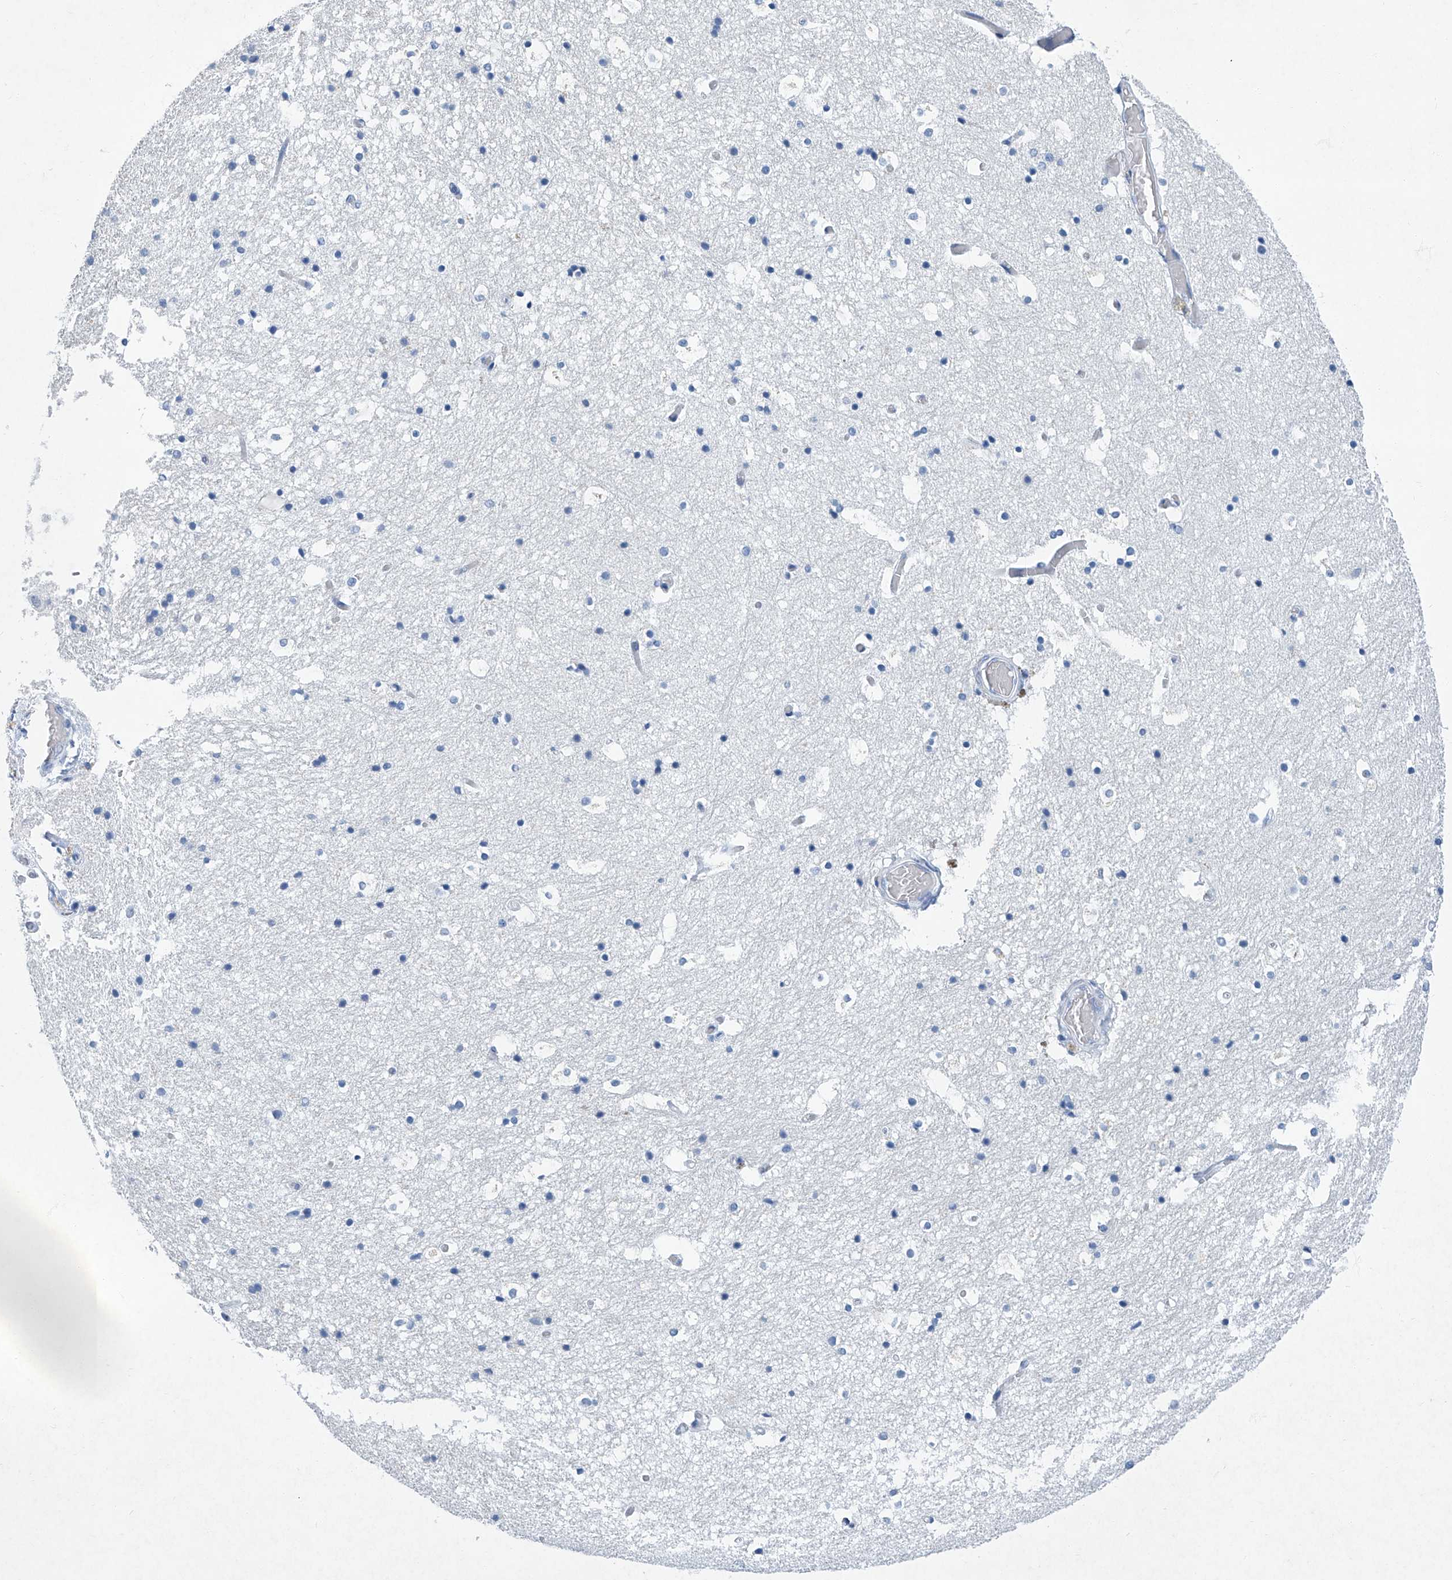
{"staining": {"intensity": "negative", "quantity": "none", "location": "none"}, "tissue": "hippocampus", "cell_type": "Glial cells", "image_type": "normal", "snomed": [{"axis": "morphology", "description": "Normal tissue, NOS"}, {"axis": "topography", "description": "Hippocampus"}], "caption": "High power microscopy photomicrograph of an immunohistochemistry (IHC) image of benign hippocampus, revealing no significant expression in glial cells.", "gene": "CYP2A7", "patient": {"sex": "female", "age": 52}}